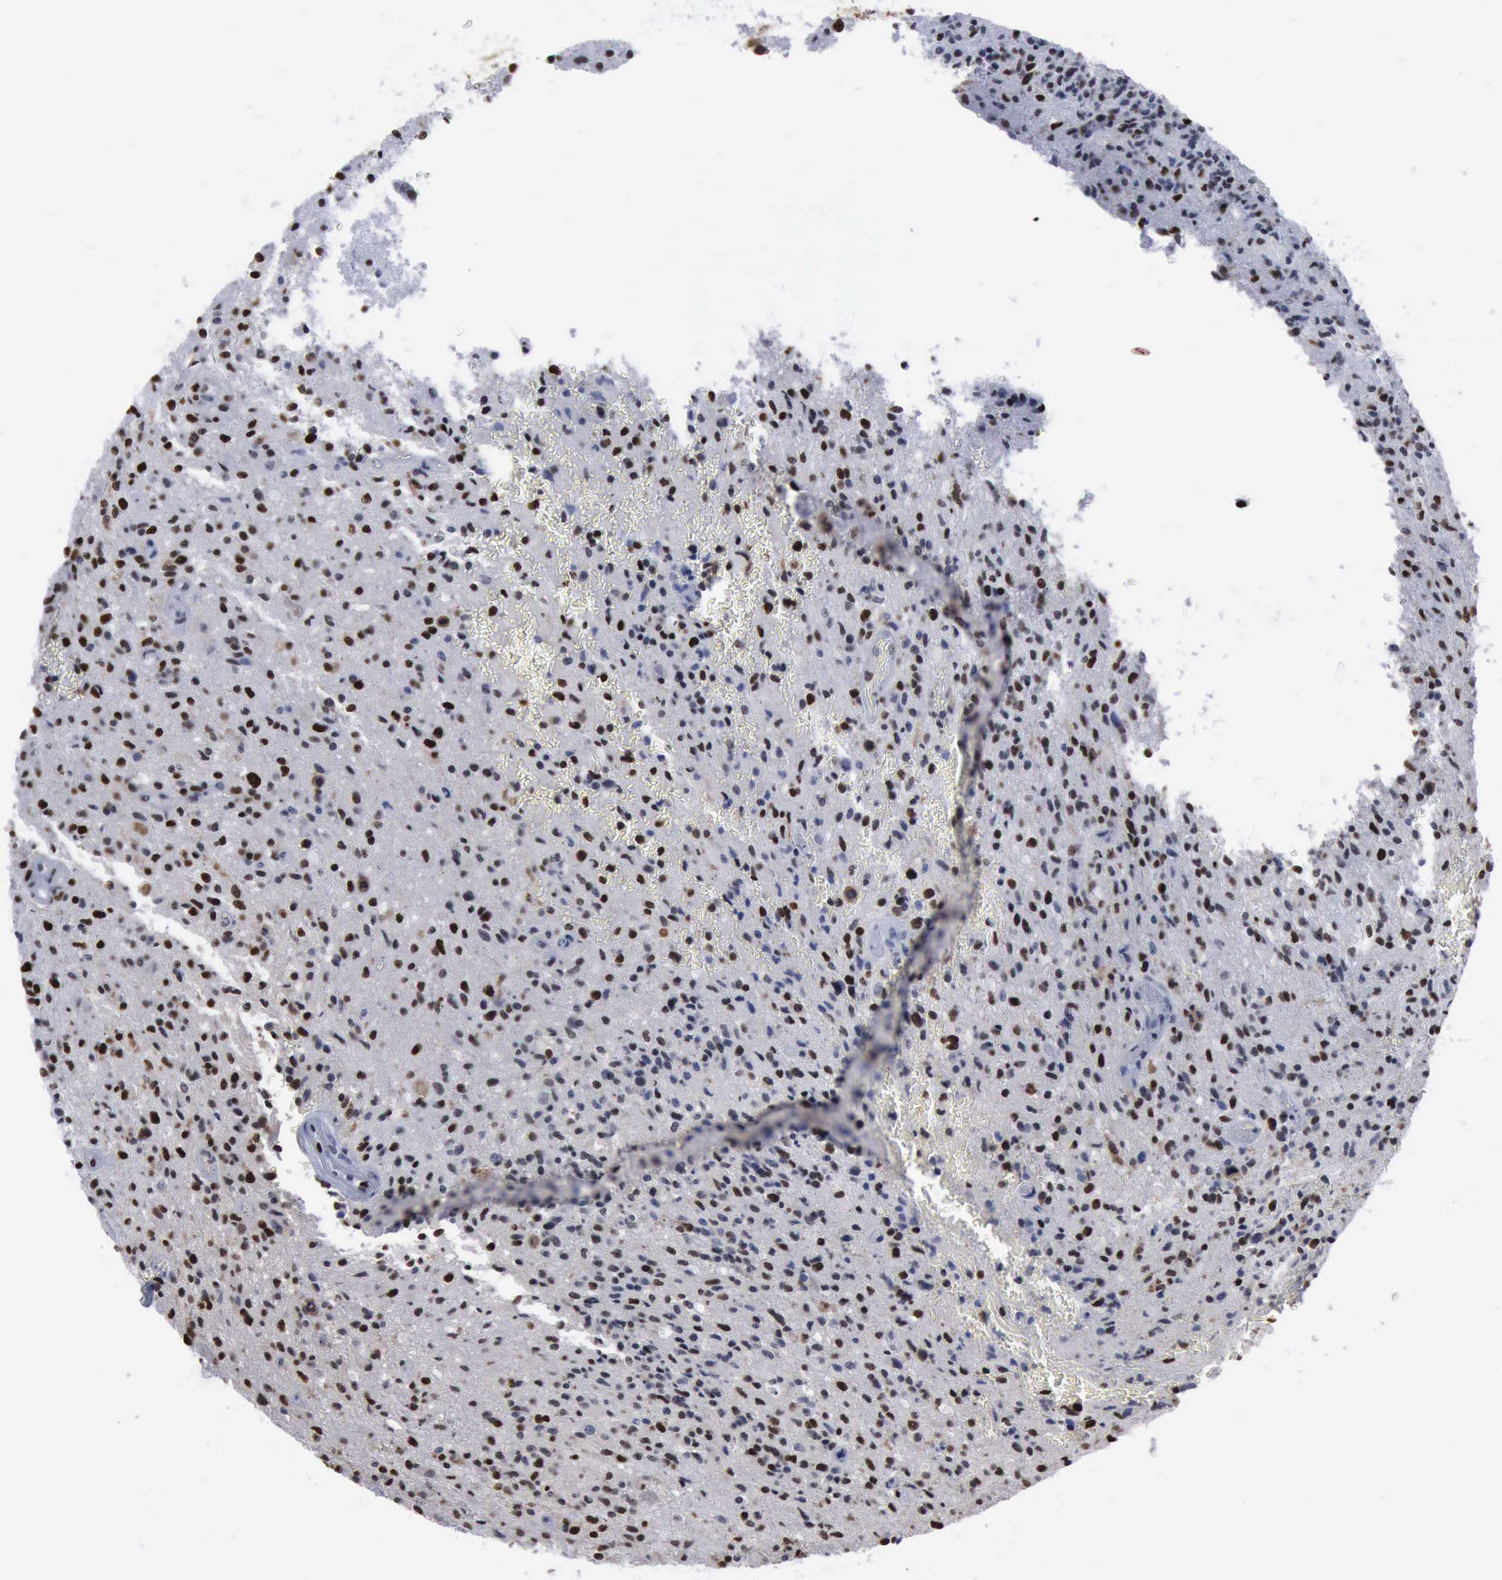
{"staining": {"intensity": "moderate", "quantity": "25%-75%", "location": "nuclear"}, "tissue": "glioma", "cell_type": "Tumor cells", "image_type": "cancer", "snomed": [{"axis": "morphology", "description": "Glioma, malignant, Low grade"}, {"axis": "topography", "description": "Brain"}], "caption": "A medium amount of moderate nuclear positivity is seen in about 25%-75% of tumor cells in glioma tissue.", "gene": "PCNA", "patient": {"sex": "female", "age": 46}}